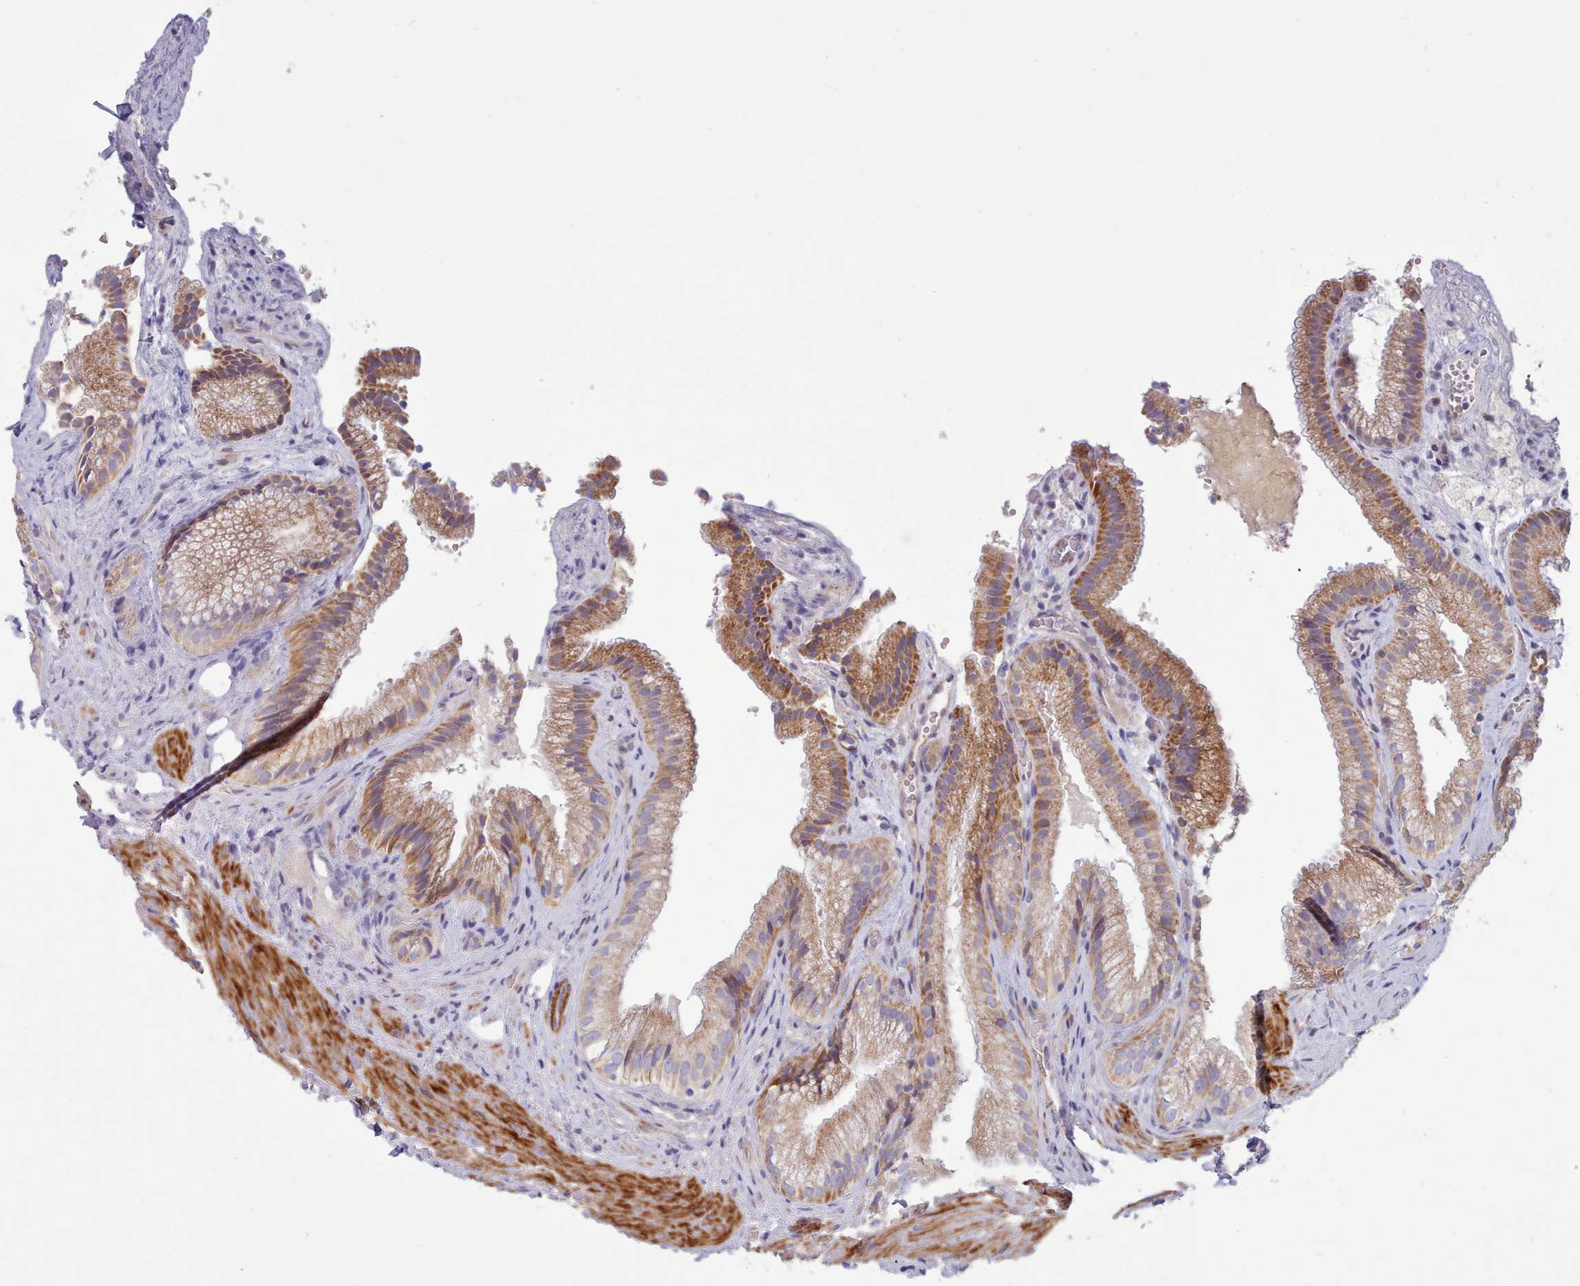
{"staining": {"intensity": "moderate", "quantity": "25%-75%", "location": "cytoplasmic/membranous"}, "tissue": "gallbladder", "cell_type": "Glandular cells", "image_type": "normal", "snomed": [{"axis": "morphology", "description": "Normal tissue, NOS"}, {"axis": "morphology", "description": "Inflammation, NOS"}, {"axis": "topography", "description": "Gallbladder"}], "caption": "Immunohistochemical staining of normal gallbladder displays 25%-75% levels of moderate cytoplasmic/membranous protein staining in approximately 25%-75% of glandular cells. The staining is performed using DAB (3,3'-diaminobenzidine) brown chromogen to label protein expression. The nuclei are counter-stained blue using hematoxylin.", "gene": "MRPL21", "patient": {"sex": "male", "age": 51}}